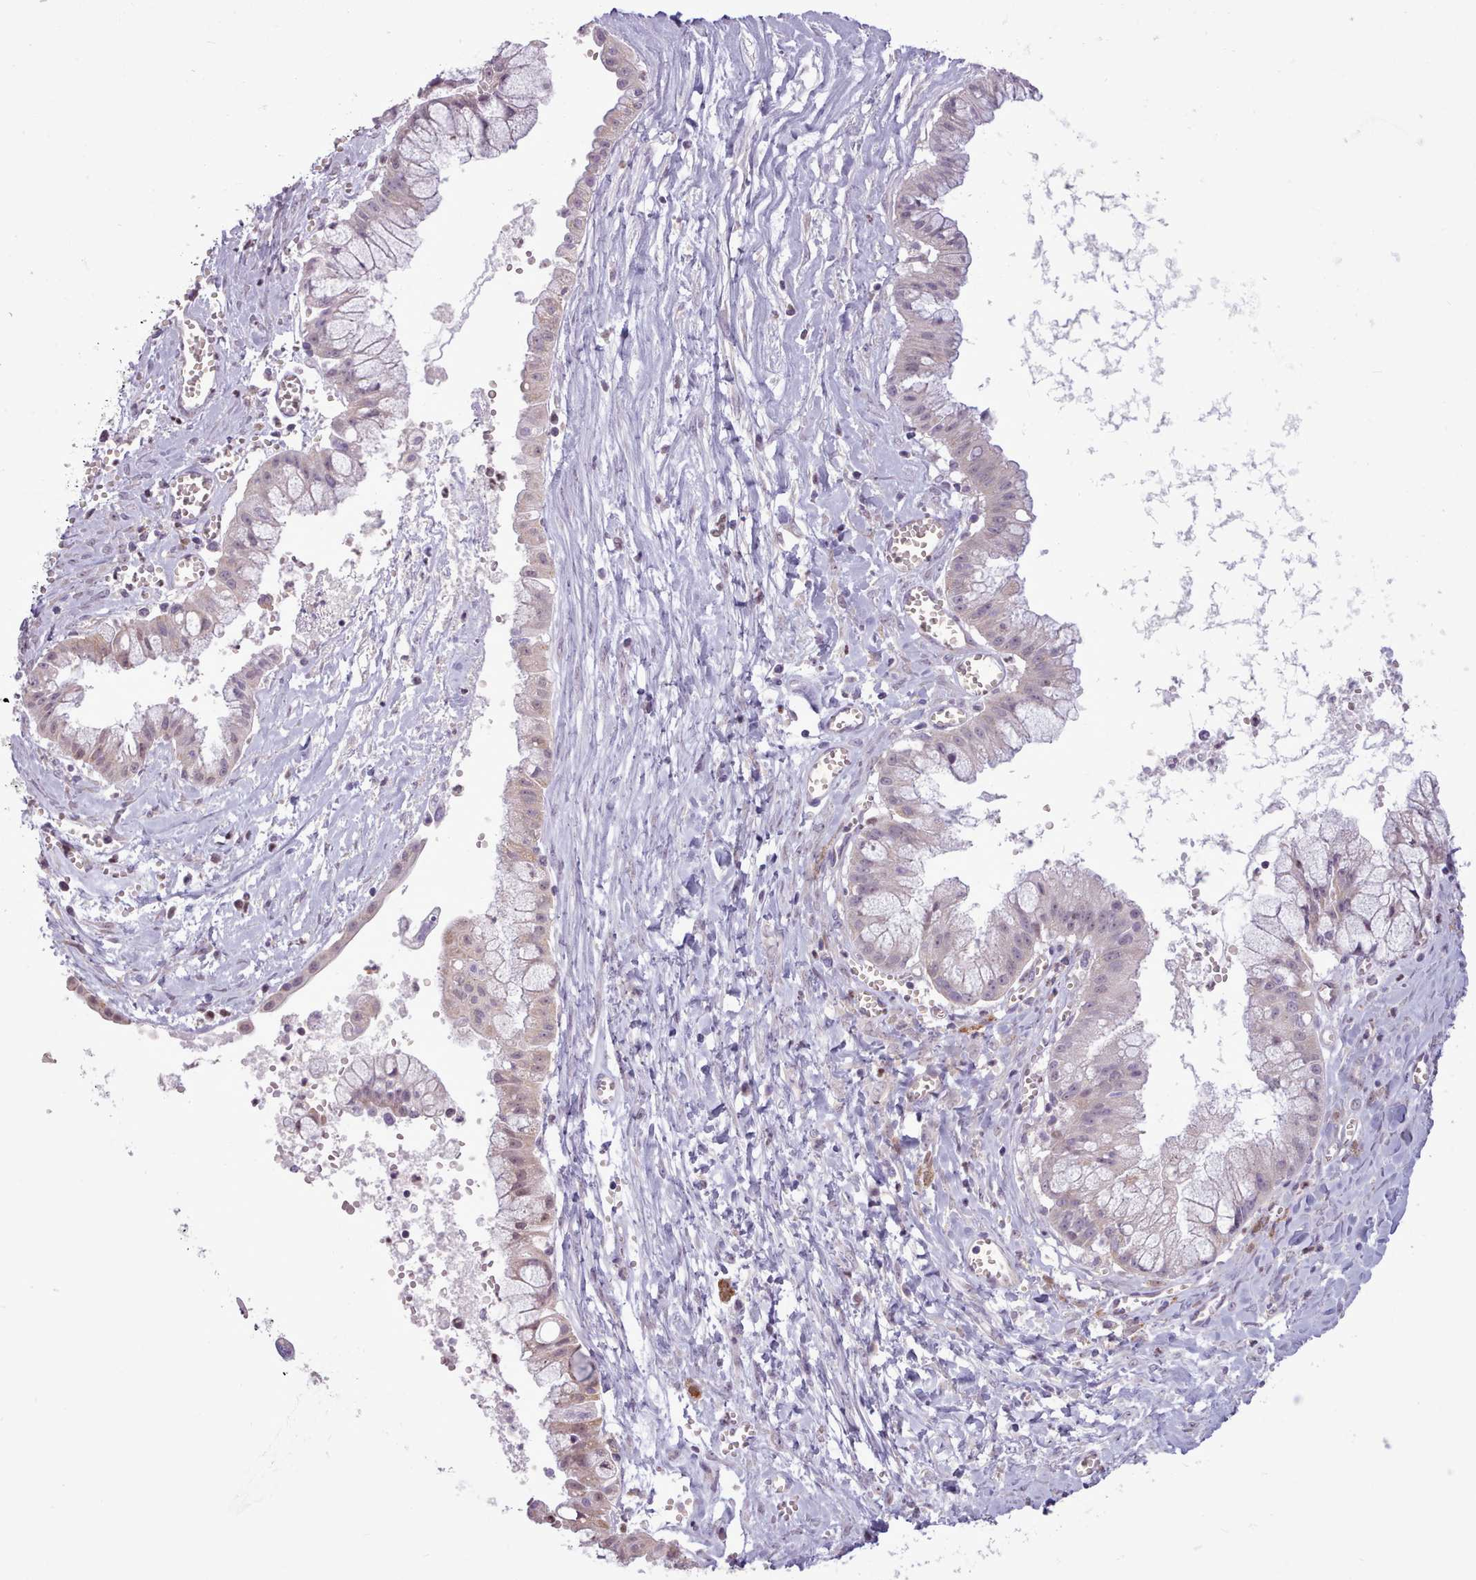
{"staining": {"intensity": "weak", "quantity": "25%-75%", "location": "cytoplasmic/membranous,nuclear"}, "tissue": "ovarian cancer", "cell_type": "Tumor cells", "image_type": "cancer", "snomed": [{"axis": "morphology", "description": "Cystadenocarcinoma, mucinous, NOS"}, {"axis": "topography", "description": "Ovary"}], "caption": "Weak cytoplasmic/membranous and nuclear expression for a protein is seen in about 25%-75% of tumor cells of ovarian cancer (mucinous cystadenocarcinoma) using IHC.", "gene": "SLURP1", "patient": {"sex": "female", "age": 70}}